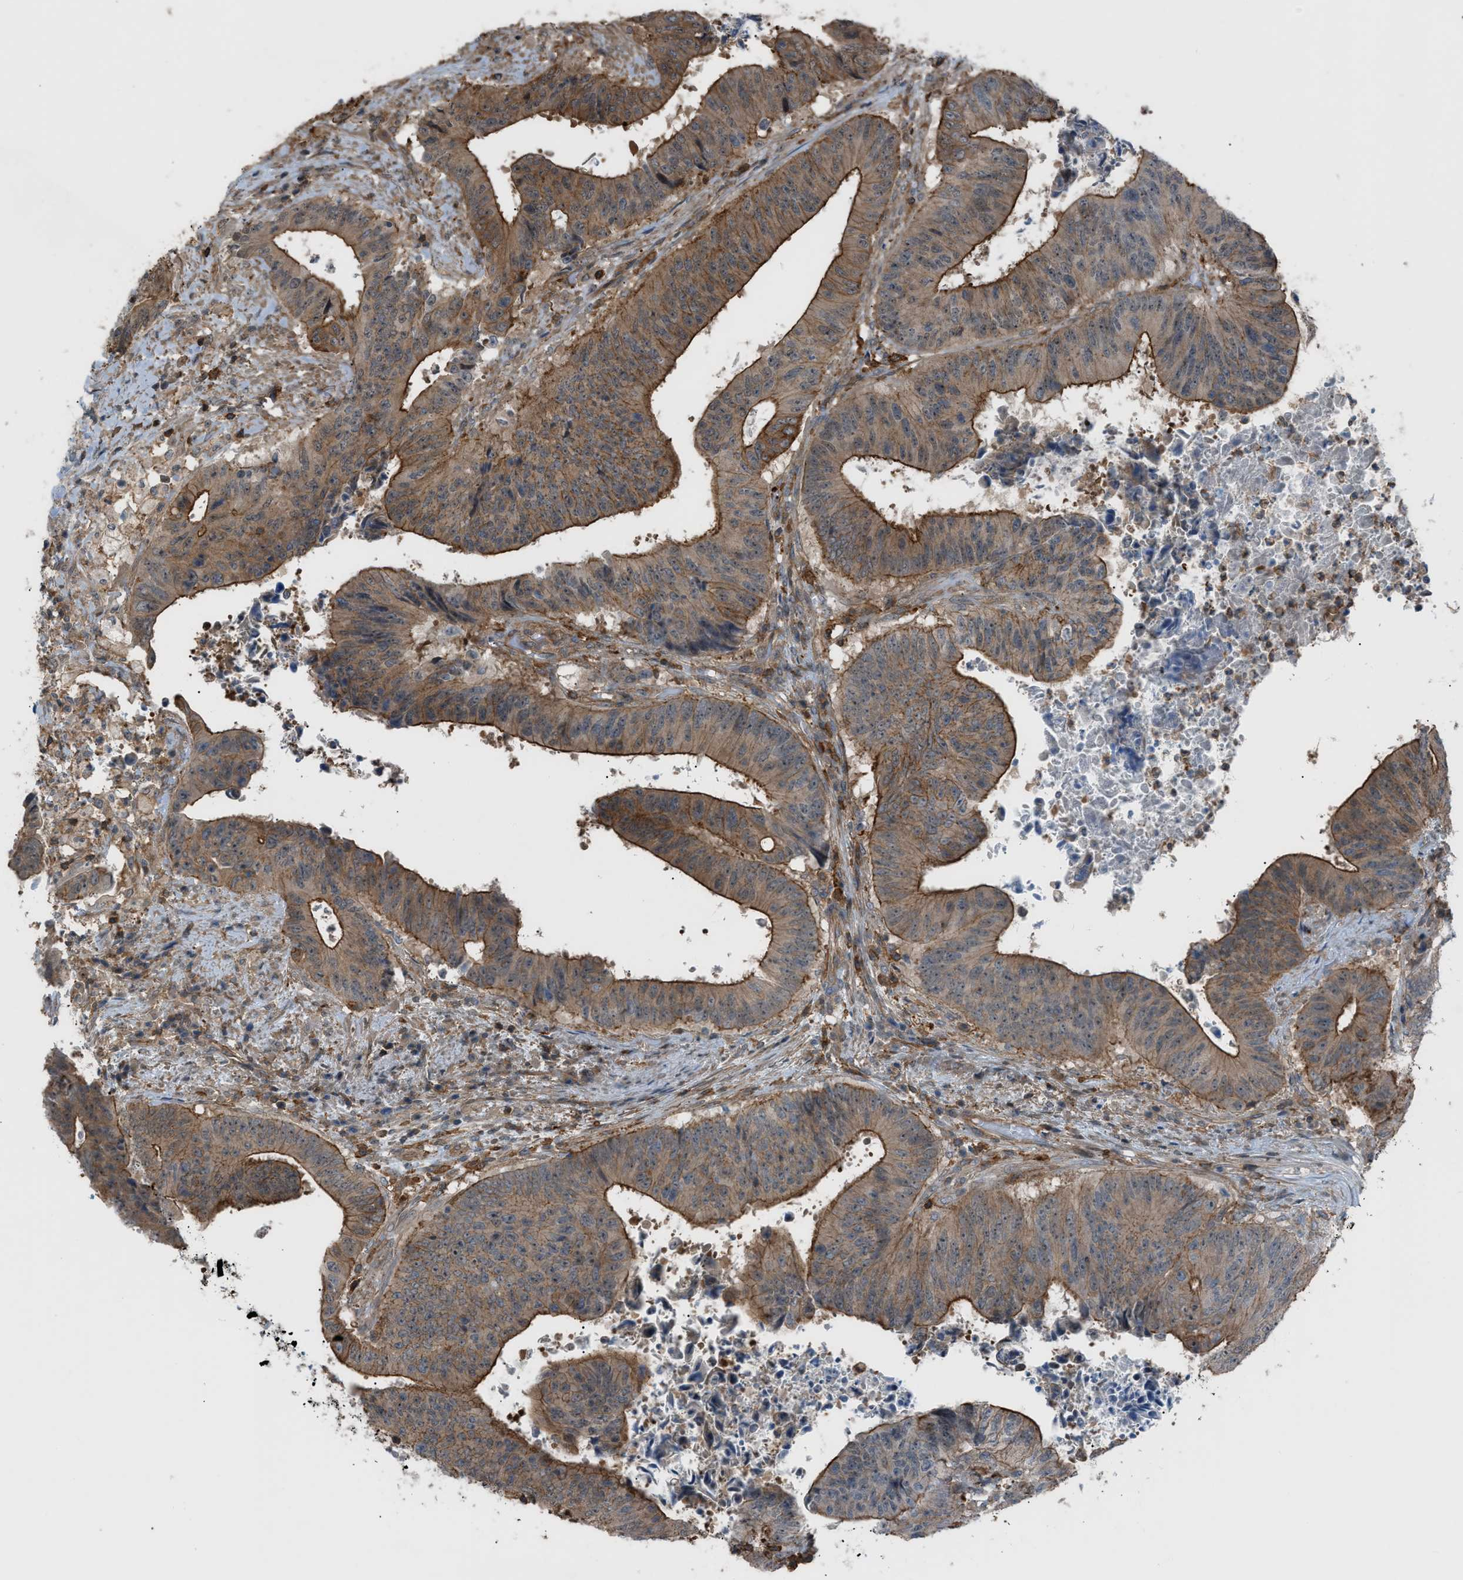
{"staining": {"intensity": "strong", "quantity": ">75%", "location": "cytoplasmic/membranous"}, "tissue": "colorectal cancer", "cell_type": "Tumor cells", "image_type": "cancer", "snomed": [{"axis": "morphology", "description": "Adenocarcinoma, NOS"}, {"axis": "topography", "description": "Rectum"}], "caption": "Immunohistochemistry (IHC) of human colorectal adenocarcinoma displays high levels of strong cytoplasmic/membranous positivity in approximately >75% of tumor cells.", "gene": "DYRK1A", "patient": {"sex": "male", "age": 72}}